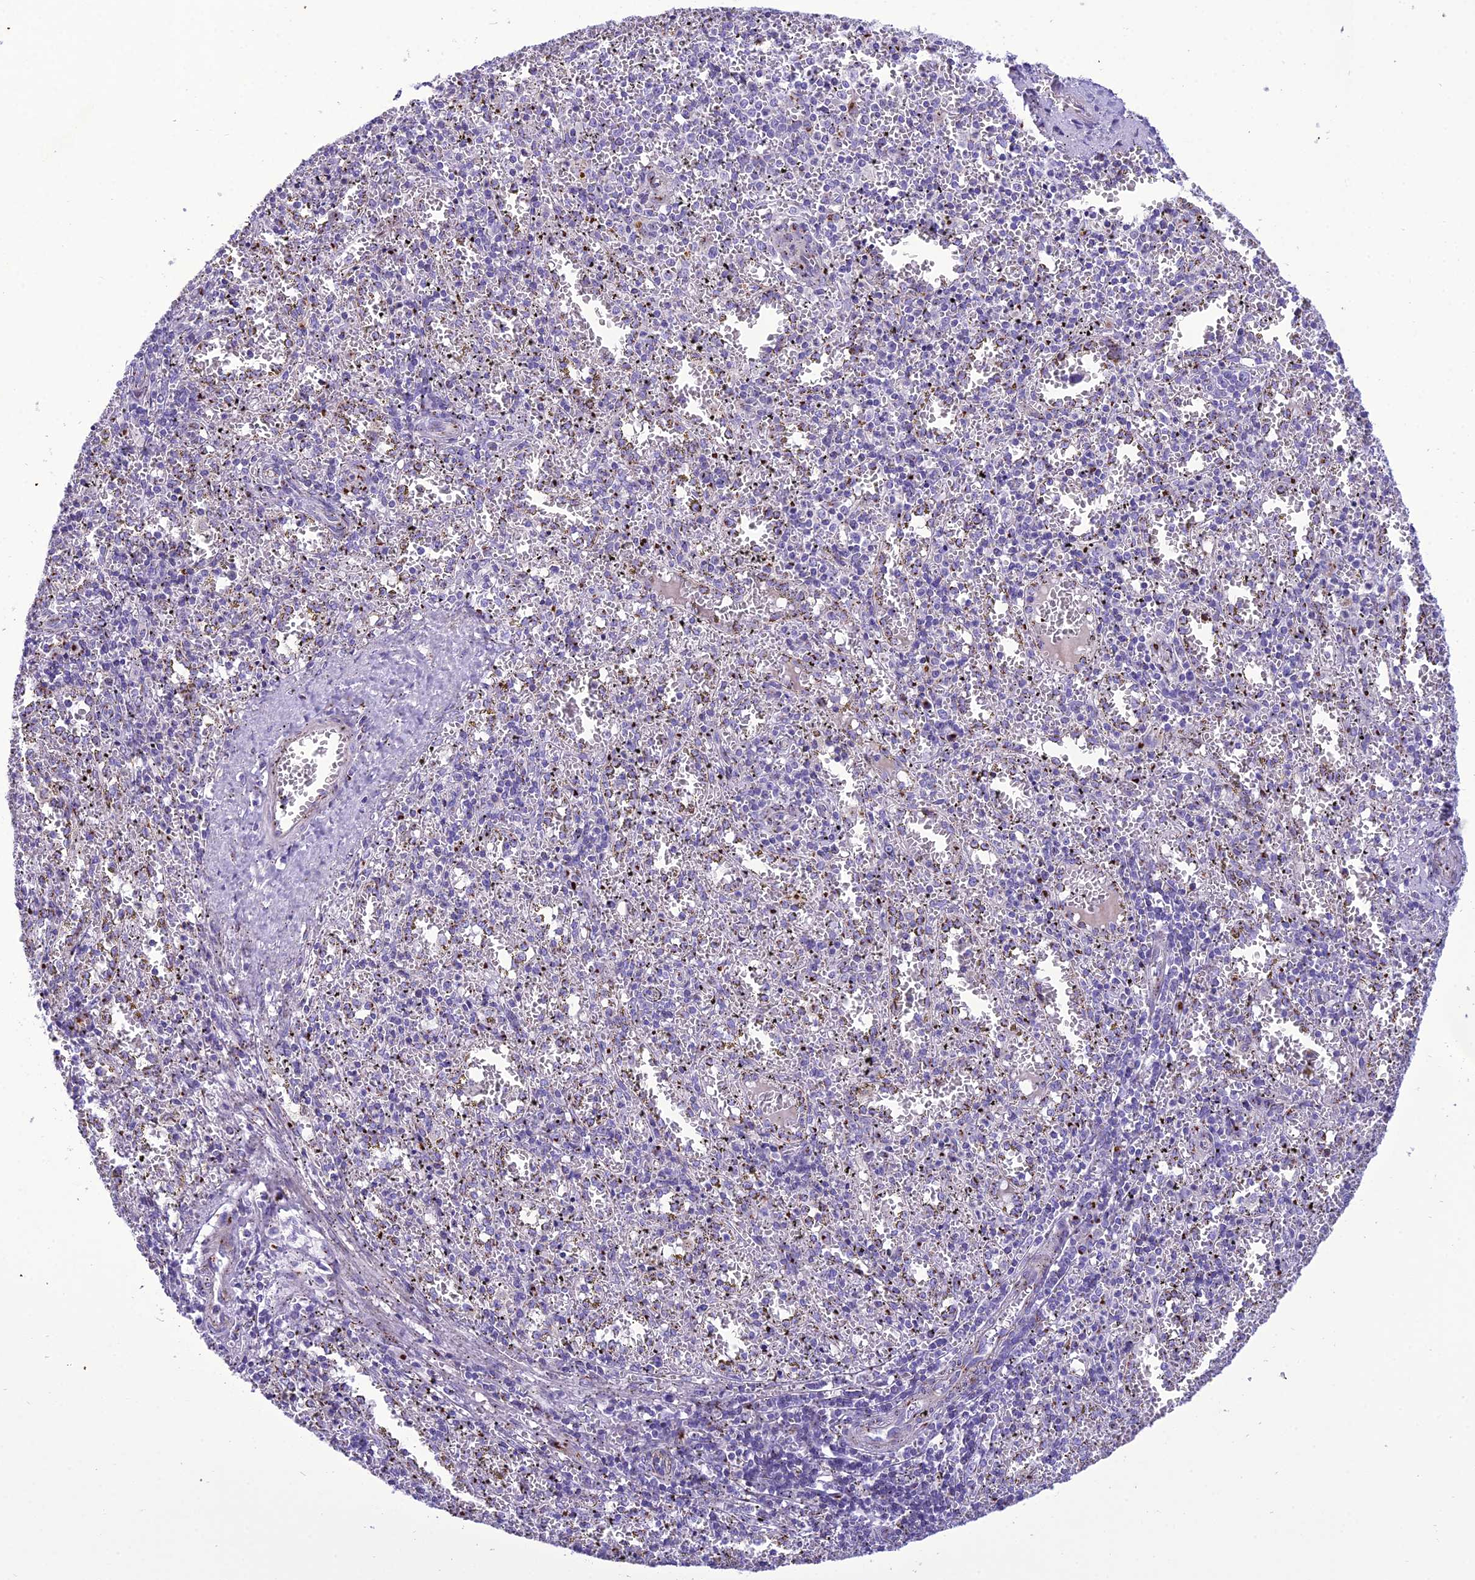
{"staining": {"intensity": "negative", "quantity": "none", "location": "none"}, "tissue": "spleen", "cell_type": "Cells in red pulp", "image_type": "normal", "snomed": [{"axis": "morphology", "description": "Normal tissue, NOS"}, {"axis": "topography", "description": "Spleen"}], "caption": "Spleen was stained to show a protein in brown. There is no significant positivity in cells in red pulp. Nuclei are stained in blue.", "gene": "GOLM2", "patient": {"sex": "male", "age": 11}}